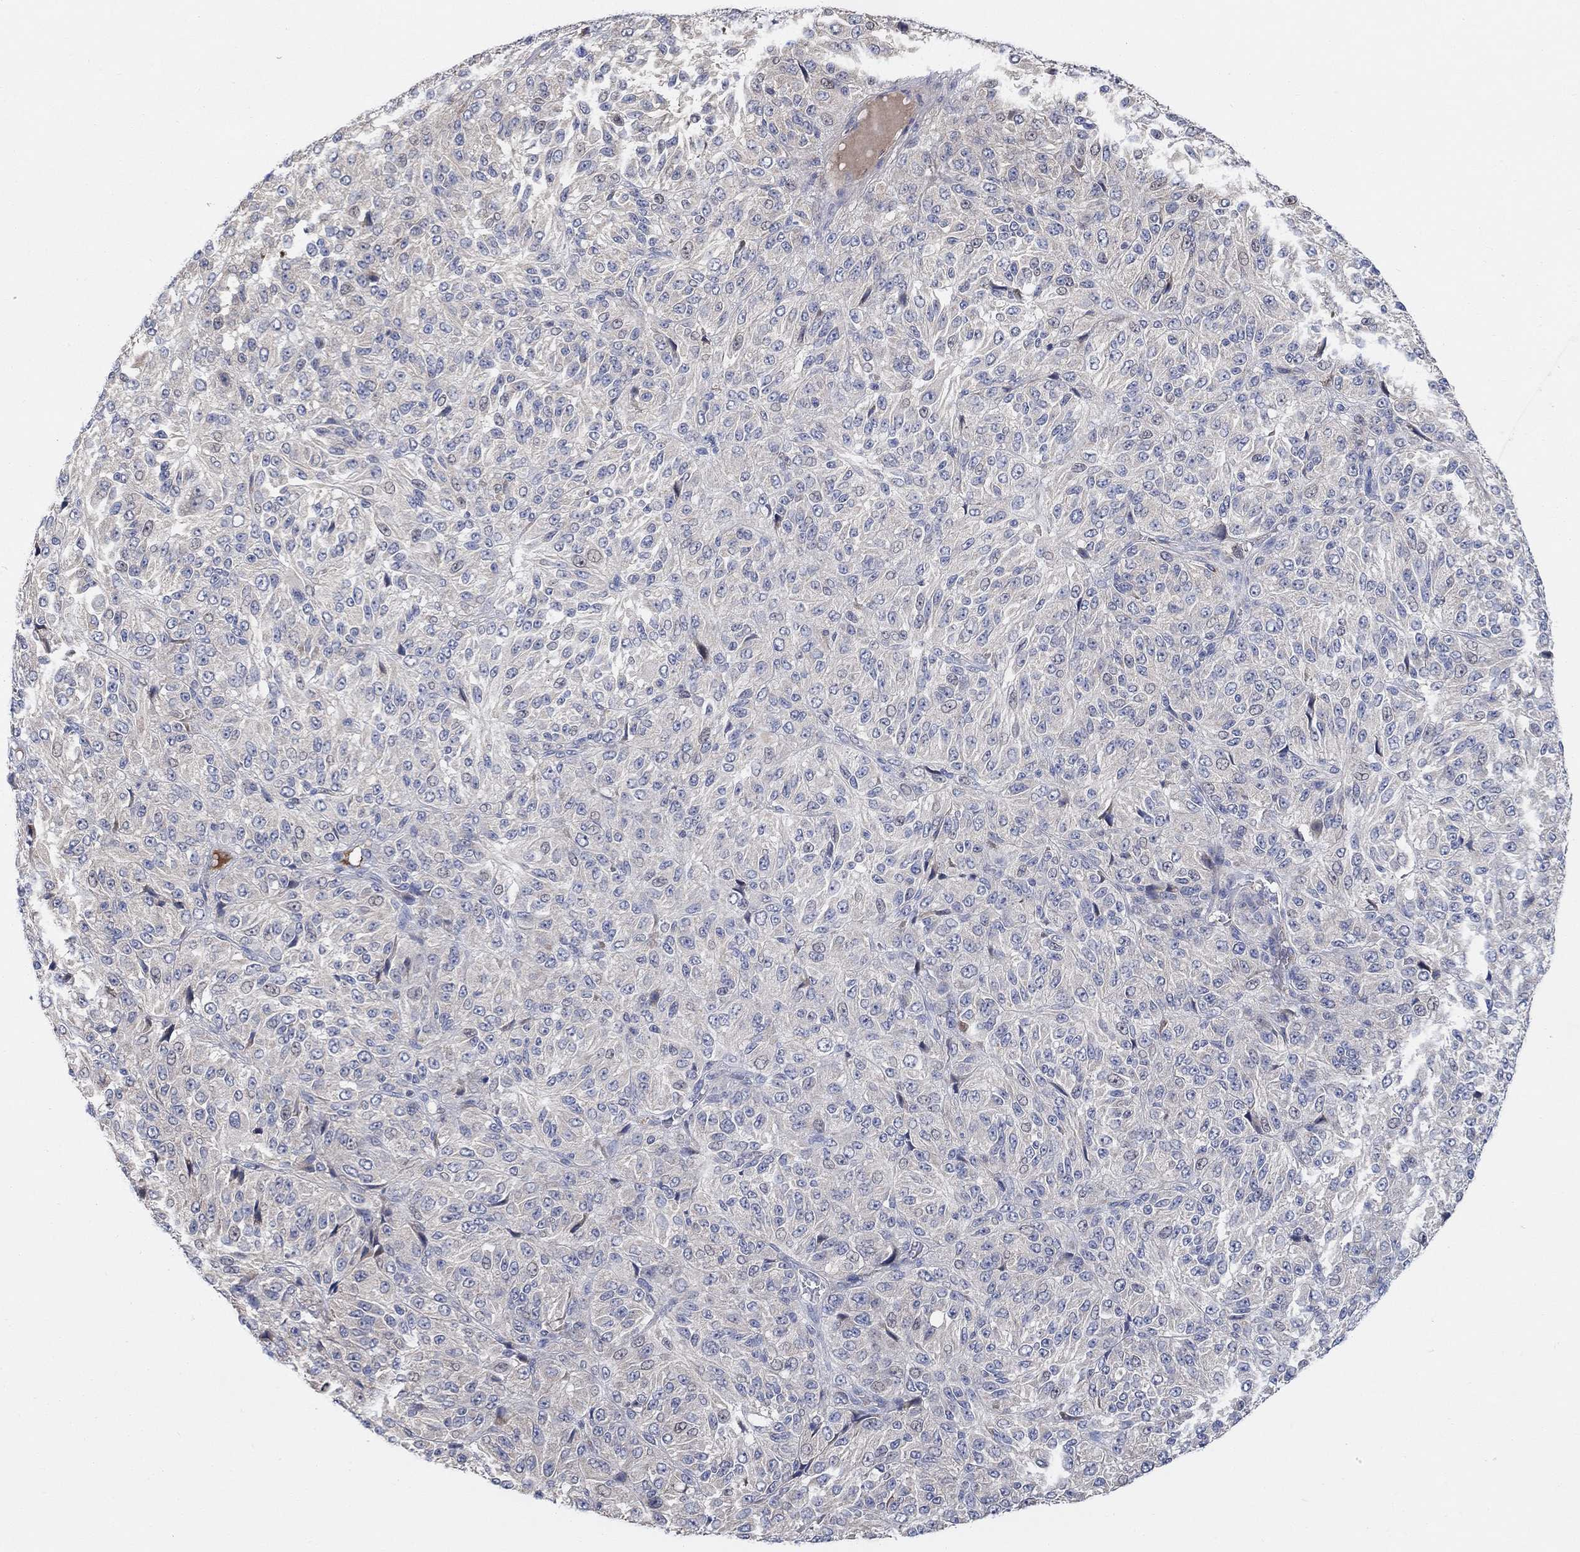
{"staining": {"intensity": "negative", "quantity": "none", "location": "none"}, "tissue": "melanoma", "cell_type": "Tumor cells", "image_type": "cancer", "snomed": [{"axis": "morphology", "description": "Malignant melanoma, Metastatic site"}, {"axis": "topography", "description": "Brain"}], "caption": "Protein analysis of melanoma exhibits no significant staining in tumor cells. Nuclei are stained in blue.", "gene": "CNTF", "patient": {"sex": "female", "age": 56}}